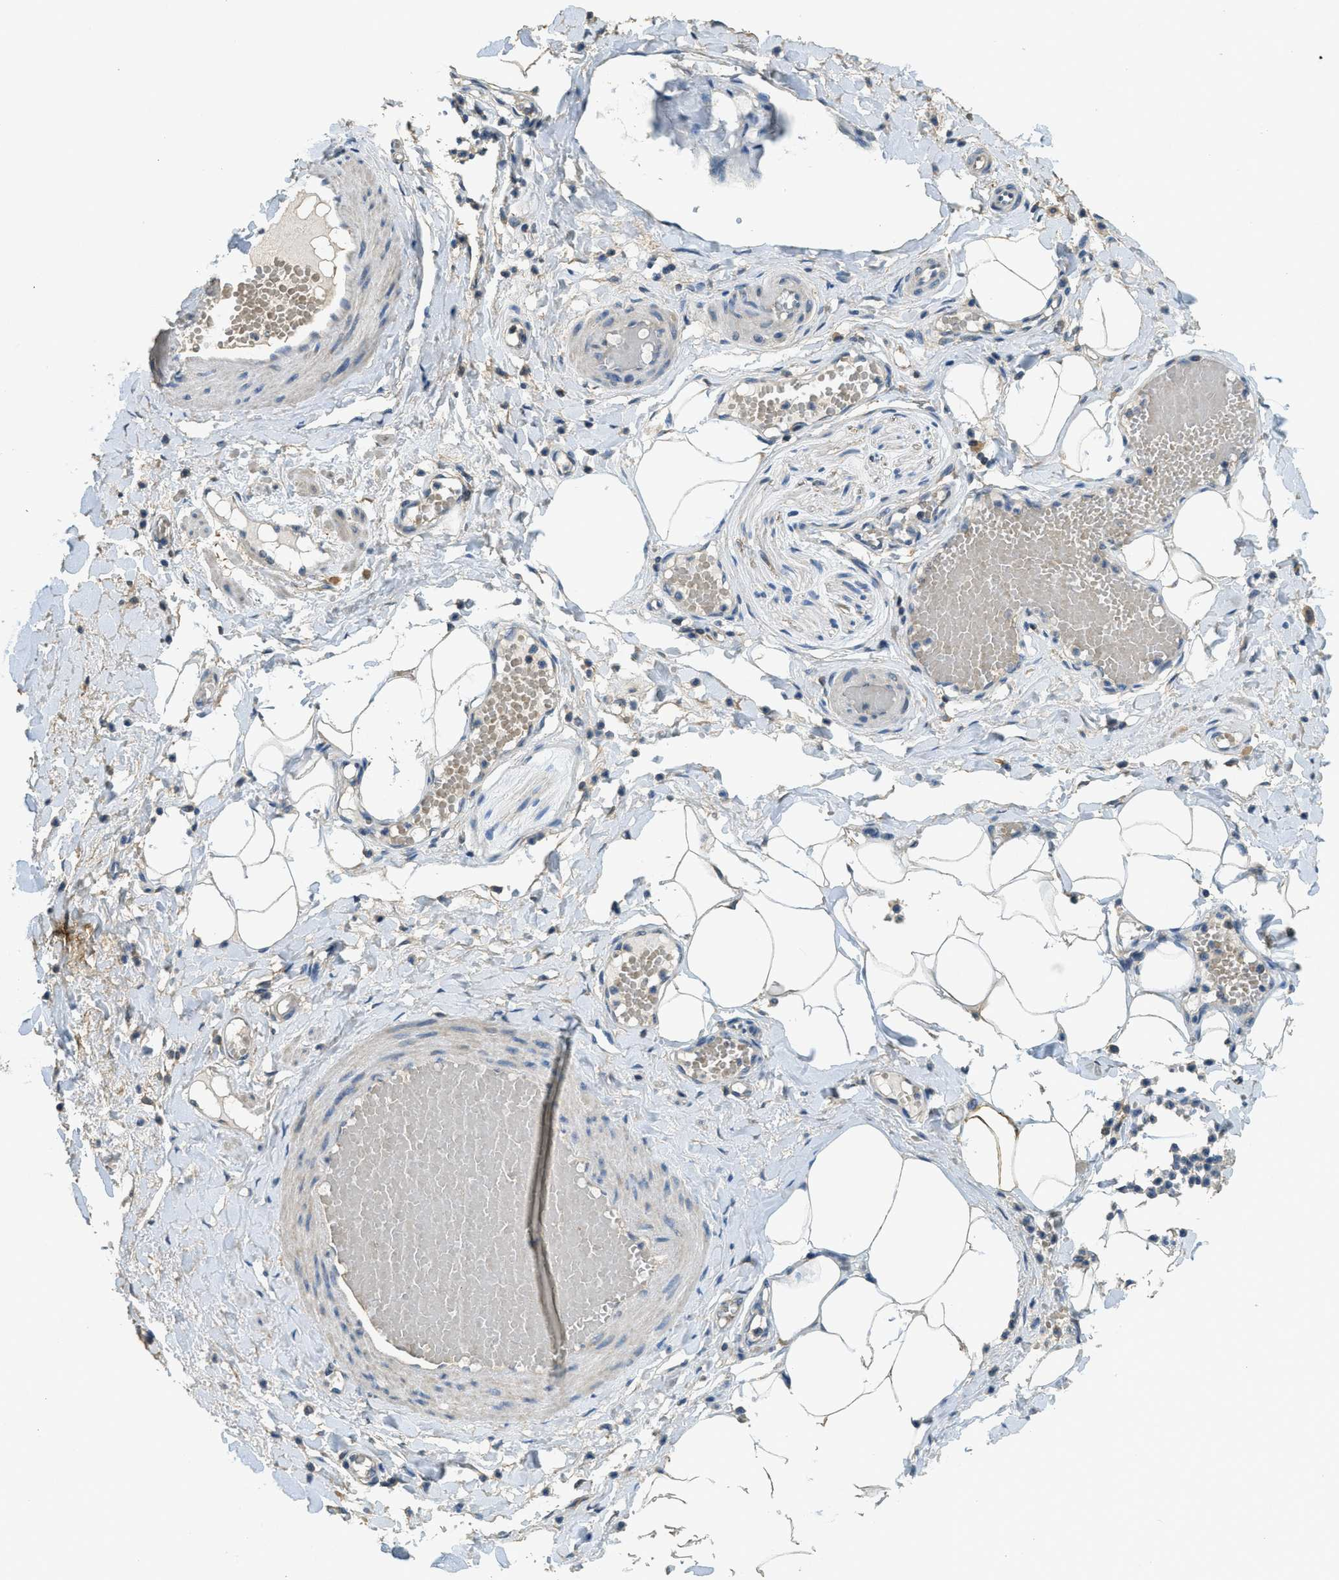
{"staining": {"intensity": "moderate", "quantity": ">75%", "location": "cytoplasmic/membranous"}, "tissue": "adipose tissue", "cell_type": "Adipocytes", "image_type": "normal", "snomed": [{"axis": "morphology", "description": "Normal tissue, NOS"}, {"axis": "topography", "description": "Soft tissue"}, {"axis": "topography", "description": "Vascular tissue"}], "caption": "Approximately >75% of adipocytes in benign adipose tissue exhibit moderate cytoplasmic/membranous protein positivity as visualized by brown immunohistochemical staining.", "gene": "CD276", "patient": {"sex": "female", "age": 35}}